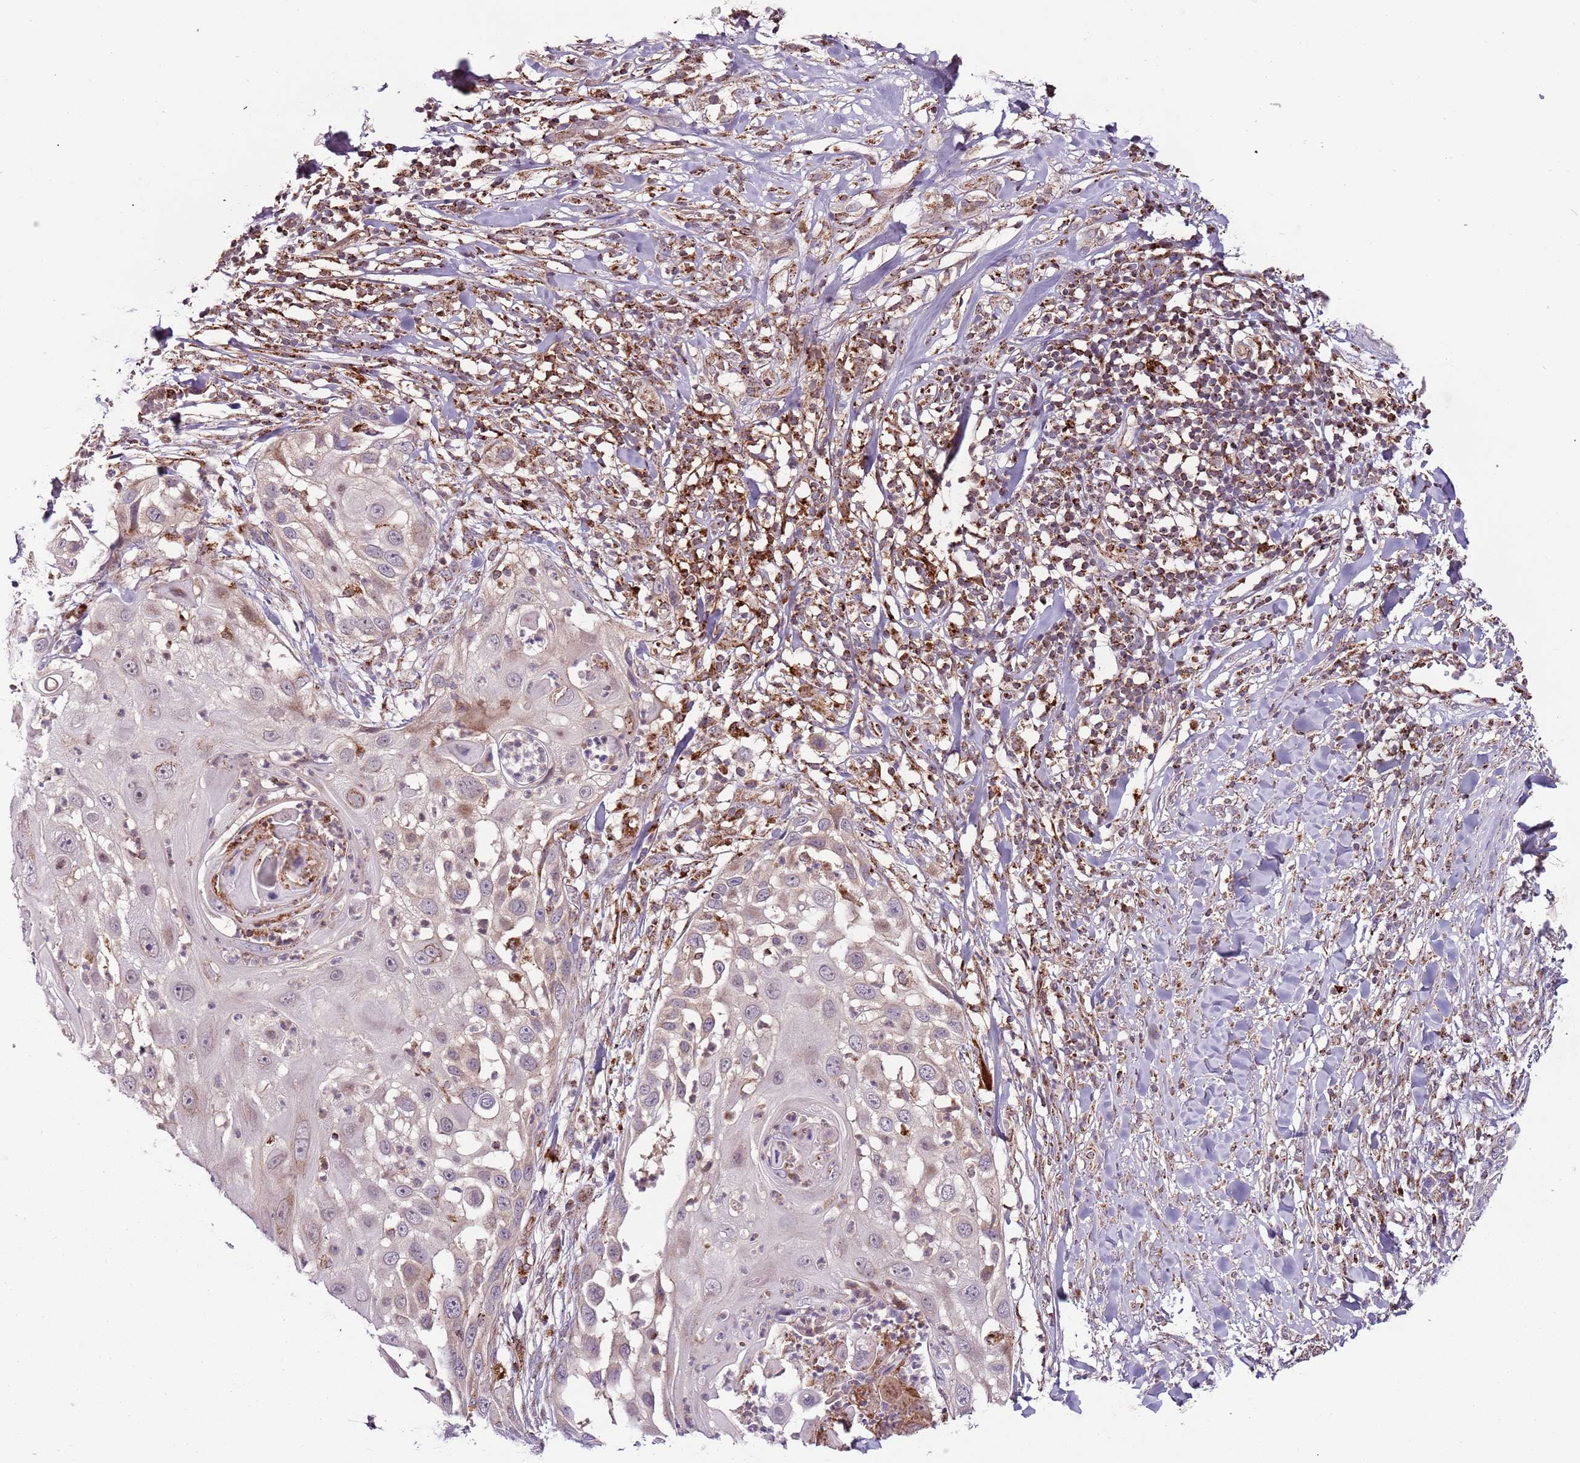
{"staining": {"intensity": "weak", "quantity": "<25%", "location": "cytoplasmic/membranous,nuclear"}, "tissue": "skin cancer", "cell_type": "Tumor cells", "image_type": "cancer", "snomed": [{"axis": "morphology", "description": "Squamous cell carcinoma, NOS"}, {"axis": "topography", "description": "Skin"}], "caption": "Immunohistochemistry (IHC) of human skin cancer reveals no positivity in tumor cells.", "gene": "ULK3", "patient": {"sex": "female", "age": 44}}